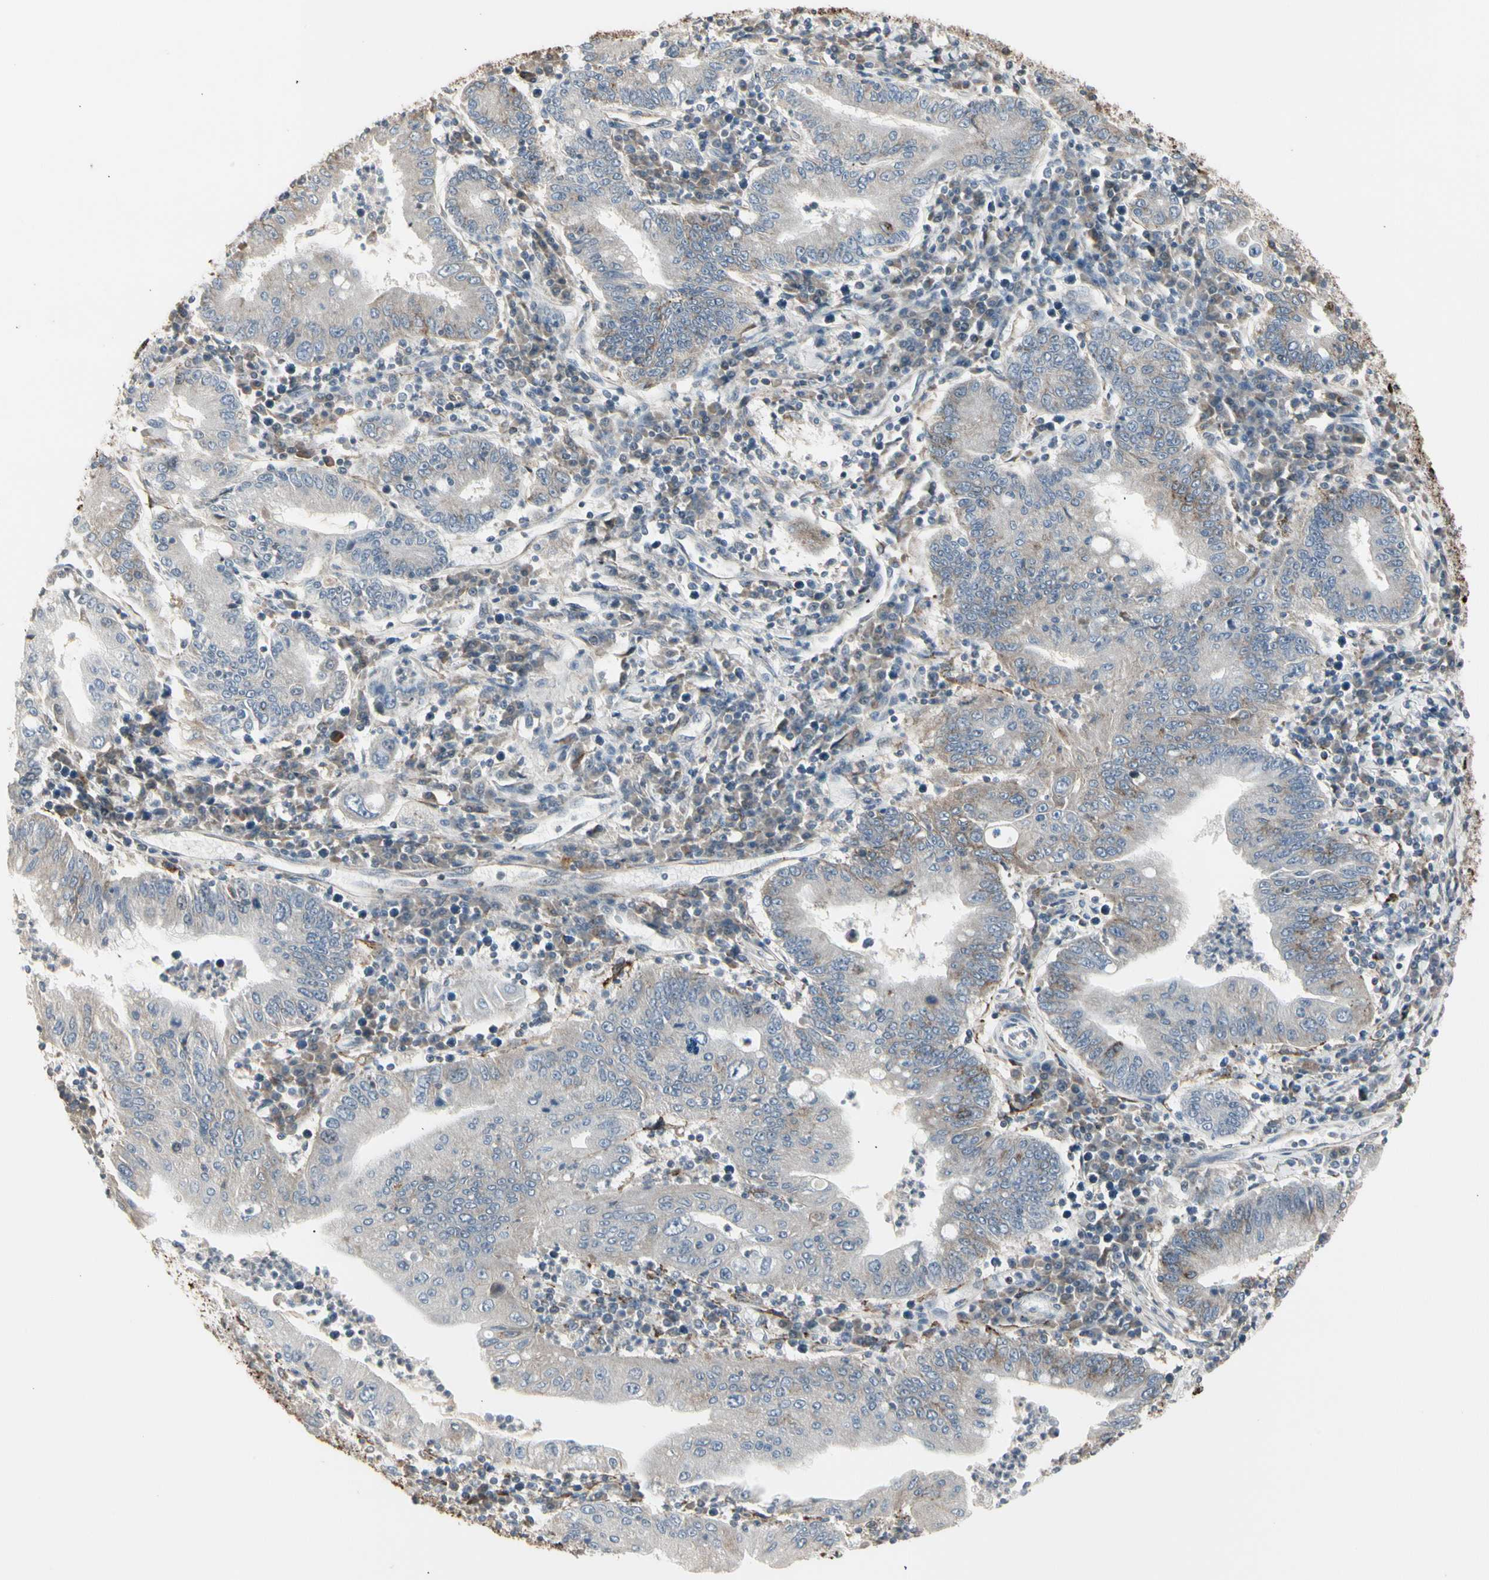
{"staining": {"intensity": "moderate", "quantity": "<25%", "location": "cytoplasmic/membranous"}, "tissue": "stomach cancer", "cell_type": "Tumor cells", "image_type": "cancer", "snomed": [{"axis": "morphology", "description": "Normal tissue, NOS"}, {"axis": "morphology", "description": "Adenocarcinoma, NOS"}, {"axis": "topography", "description": "Esophagus"}, {"axis": "topography", "description": "Stomach, upper"}, {"axis": "topography", "description": "Peripheral nerve tissue"}], "caption": "This is an image of IHC staining of stomach adenocarcinoma, which shows moderate expression in the cytoplasmic/membranous of tumor cells.", "gene": "TMEM176A", "patient": {"sex": "male", "age": 62}}